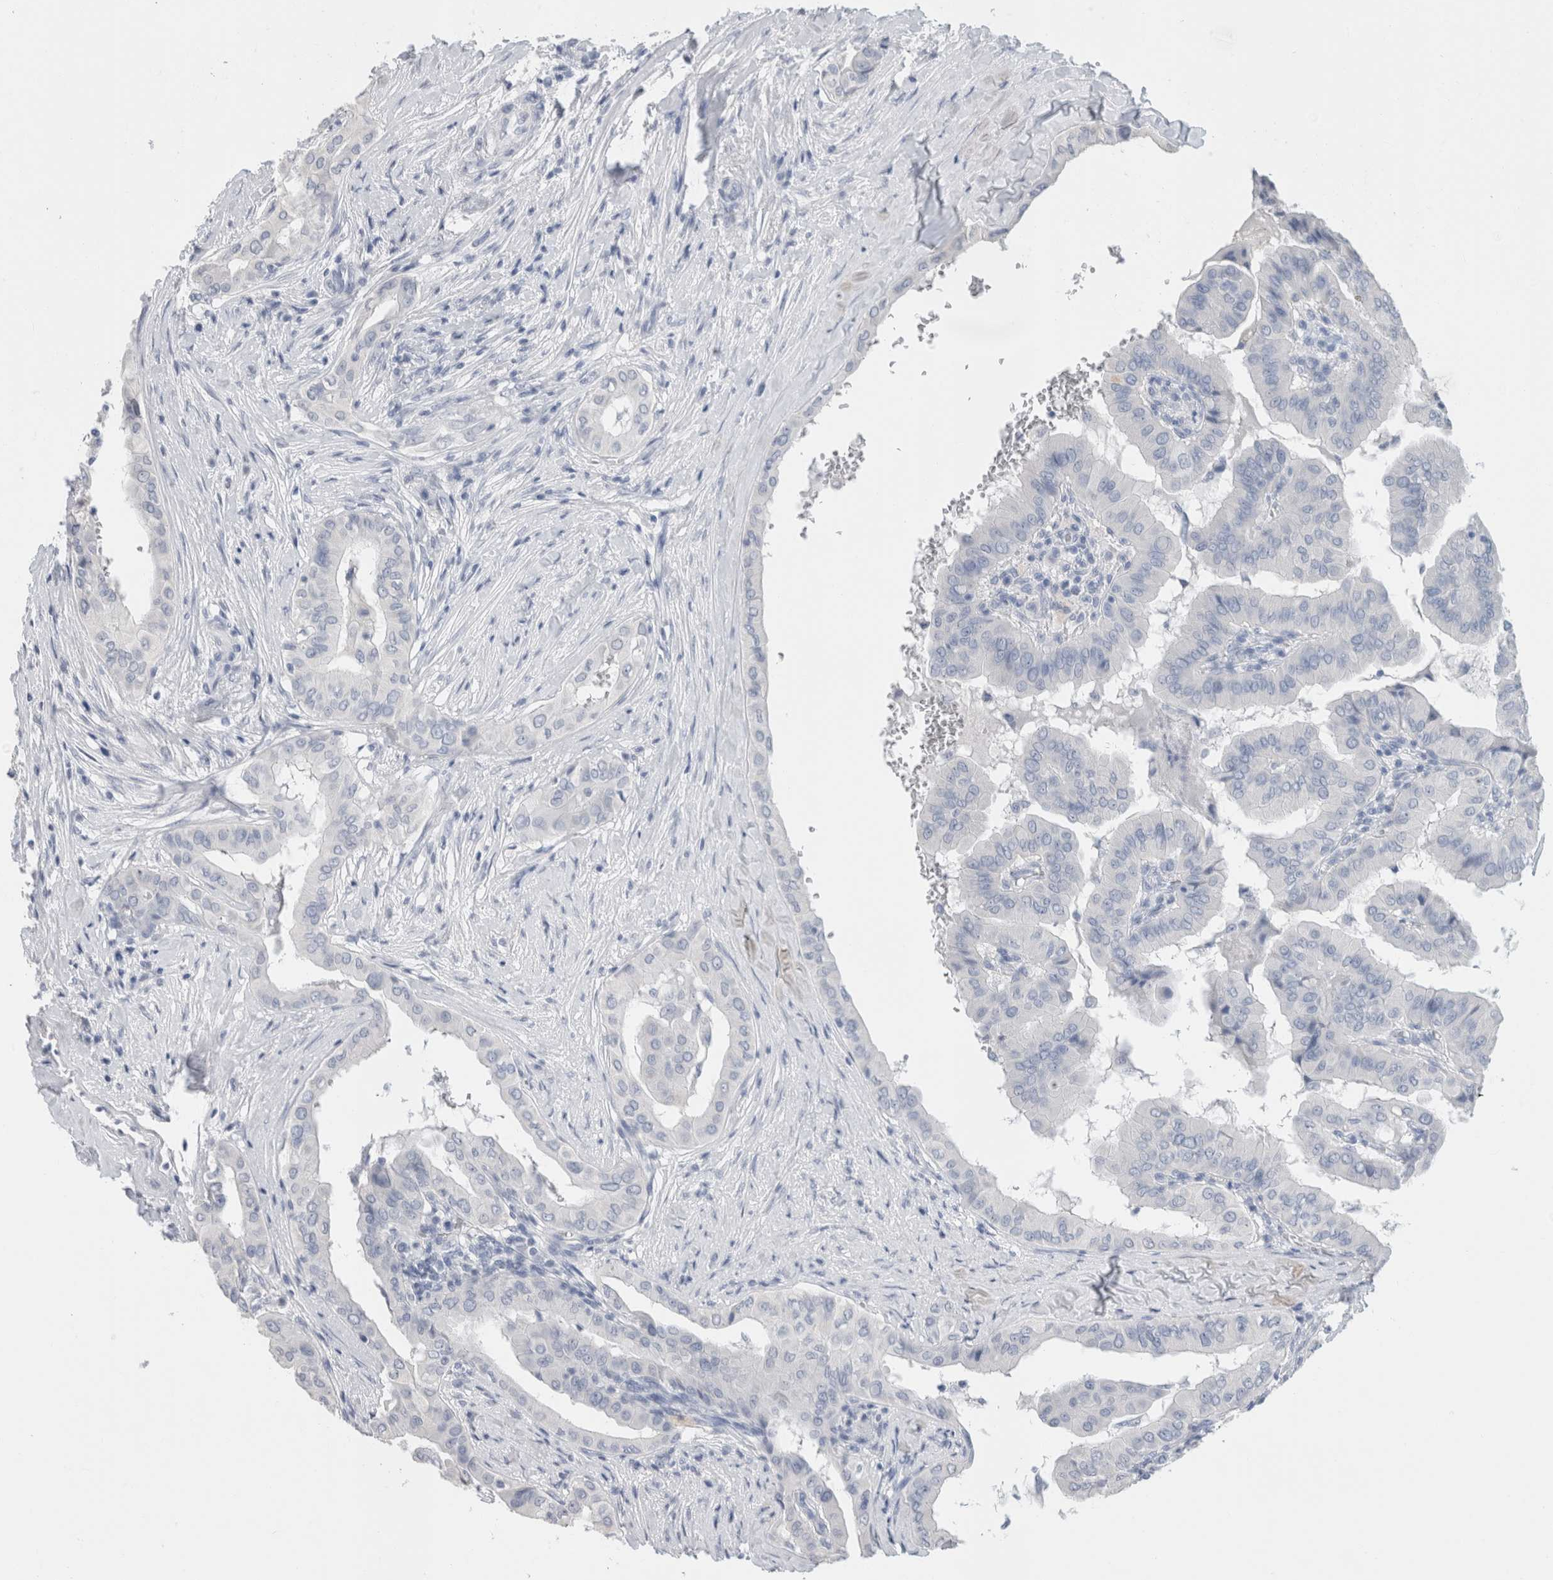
{"staining": {"intensity": "negative", "quantity": "none", "location": "none"}, "tissue": "thyroid cancer", "cell_type": "Tumor cells", "image_type": "cancer", "snomed": [{"axis": "morphology", "description": "Papillary adenocarcinoma, NOS"}, {"axis": "topography", "description": "Thyroid gland"}], "caption": "A high-resolution histopathology image shows immunohistochemistry (IHC) staining of thyroid cancer, which demonstrates no significant positivity in tumor cells.", "gene": "BCAN", "patient": {"sex": "male", "age": 33}}